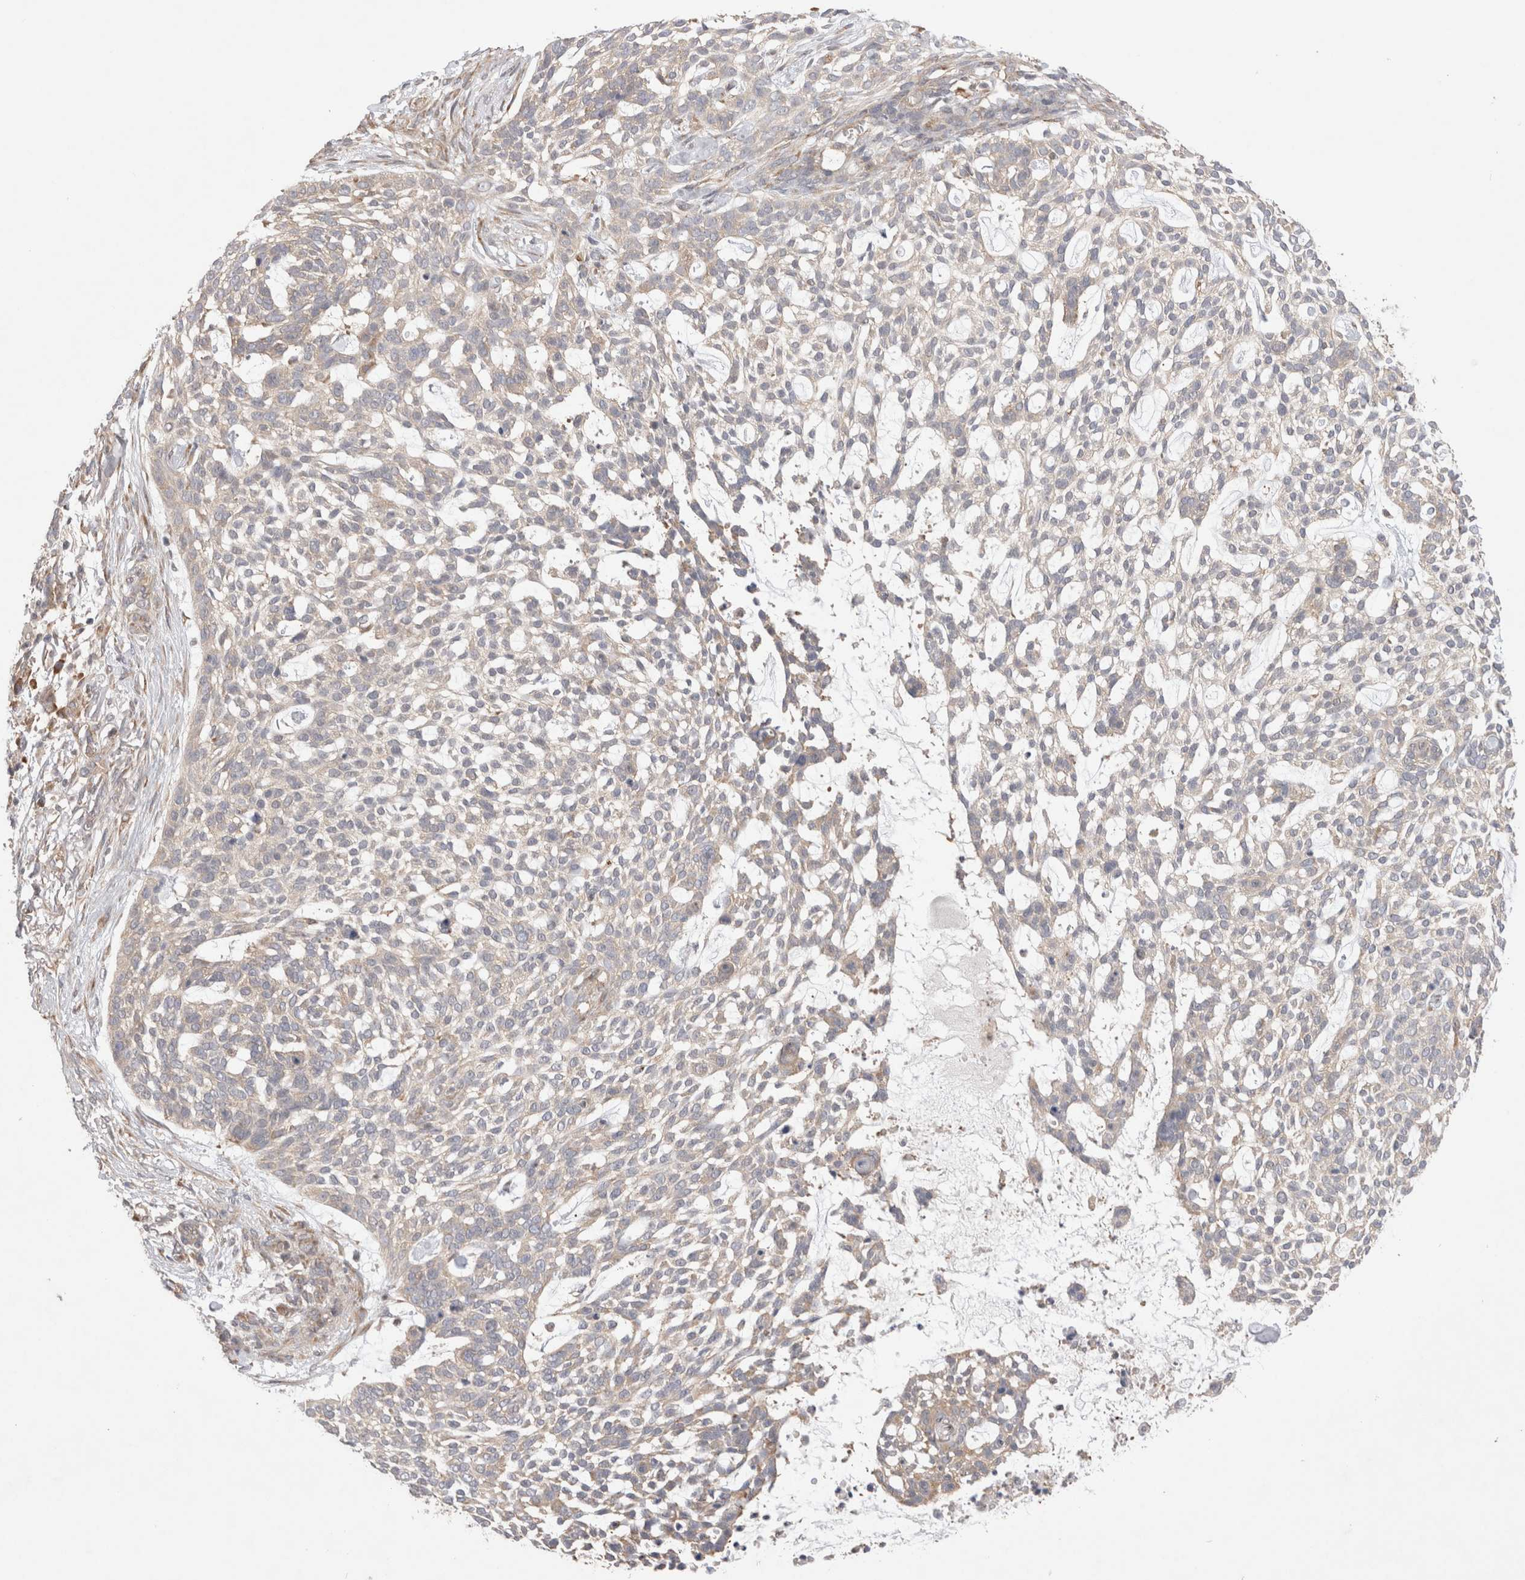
{"staining": {"intensity": "weak", "quantity": "25%-75%", "location": "cytoplasmic/membranous"}, "tissue": "skin cancer", "cell_type": "Tumor cells", "image_type": "cancer", "snomed": [{"axis": "morphology", "description": "Basal cell carcinoma"}, {"axis": "topography", "description": "Skin"}], "caption": "Basal cell carcinoma (skin) tissue demonstrates weak cytoplasmic/membranous staining in about 25%-75% of tumor cells", "gene": "EIF3E", "patient": {"sex": "female", "age": 64}}